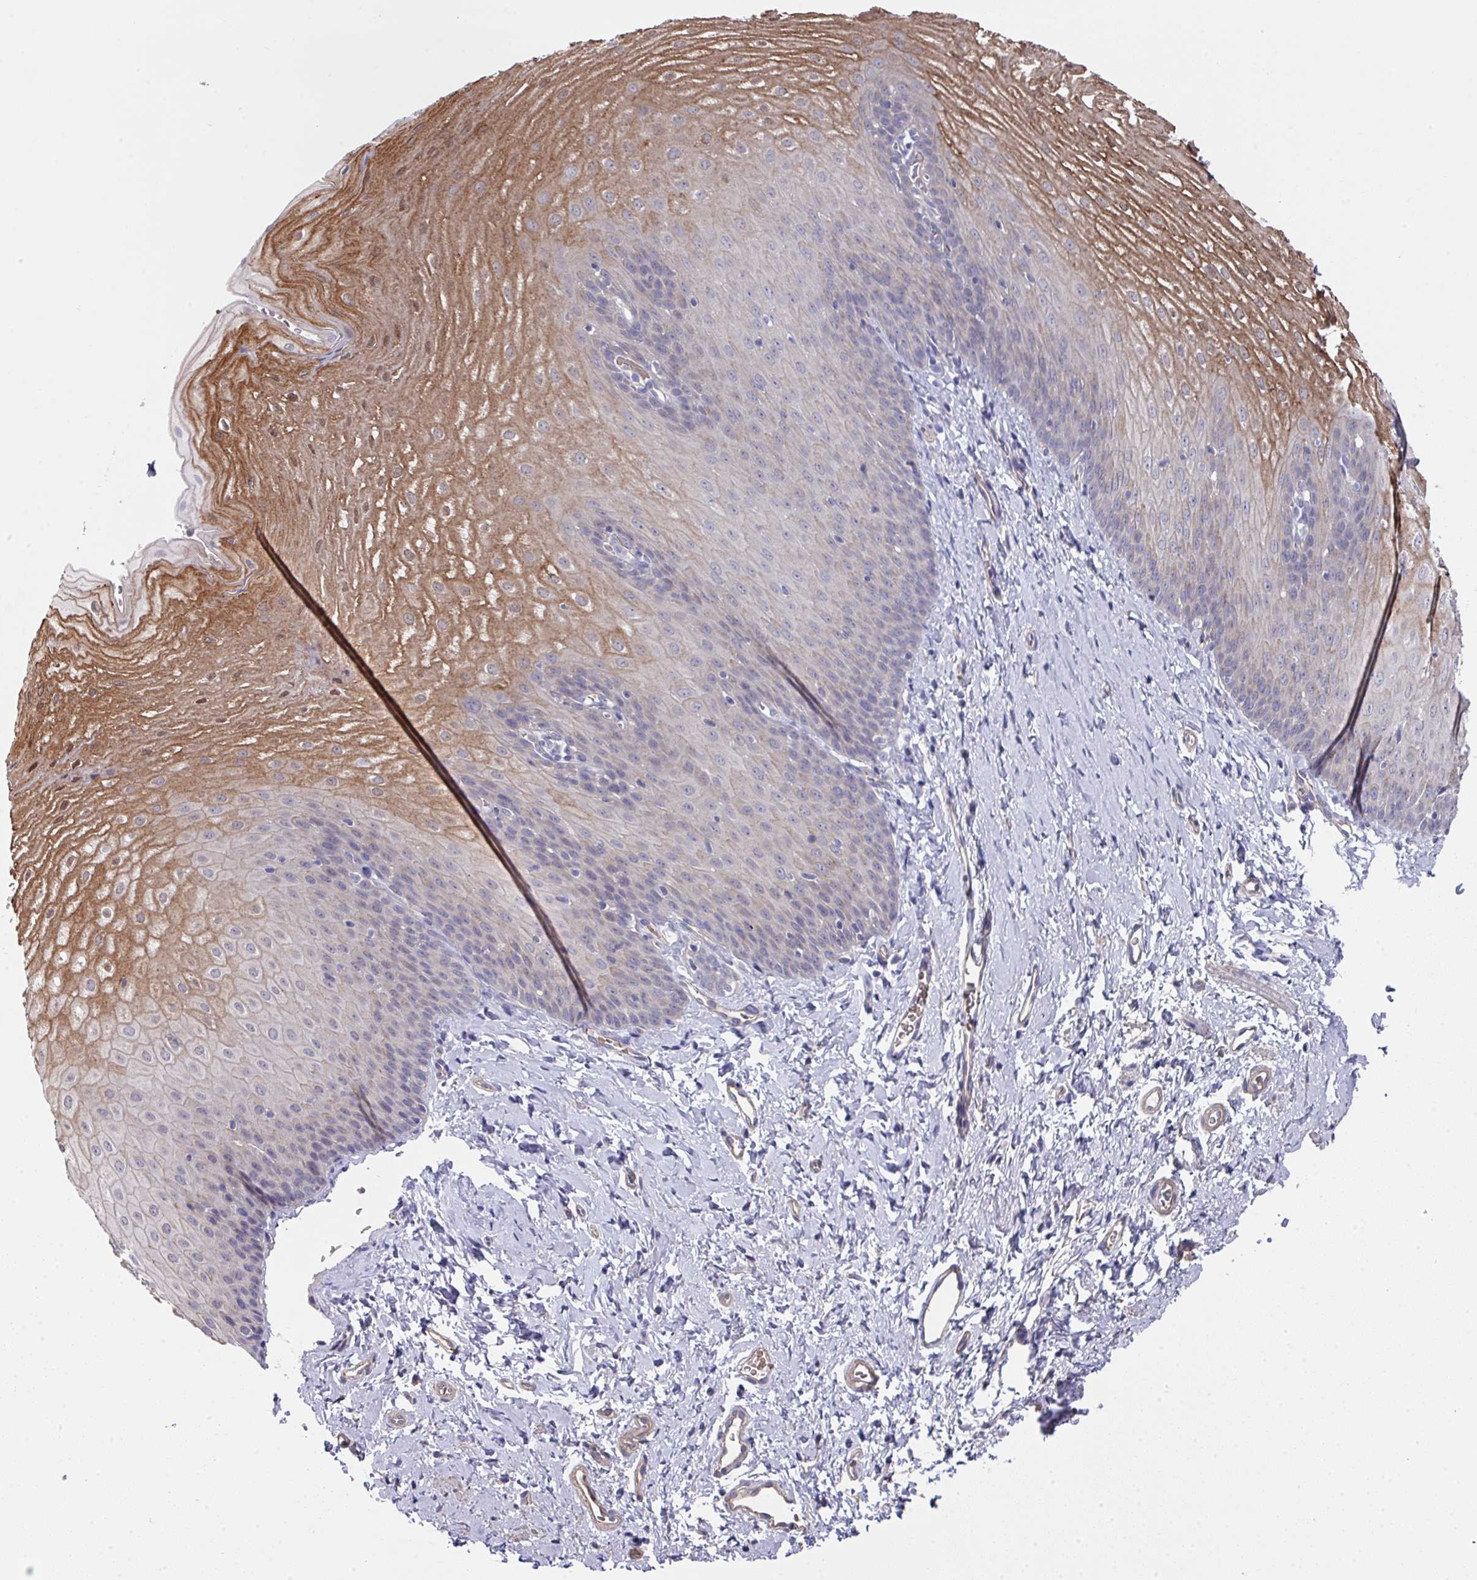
{"staining": {"intensity": "moderate", "quantity": "25%-75%", "location": "cytoplasmic/membranous,nuclear"}, "tissue": "esophagus", "cell_type": "Squamous epithelial cells", "image_type": "normal", "snomed": [{"axis": "morphology", "description": "Normal tissue, NOS"}, {"axis": "topography", "description": "Esophagus"}], "caption": "IHC staining of unremarkable esophagus, which displays medium levels of moderate cytoplasmic/membranous,nuclear positivity in about 25%-75% of squamous epithelial cells indicating moderate cytoplasmic/membranous,nuclear protein positivity. The staining was performed using DAB (brown) for protein detection and nuclei were counterstained in hematoxylin (blue).", "gene": "PRR5", "patient": {"sex": "male", "age": 70}}